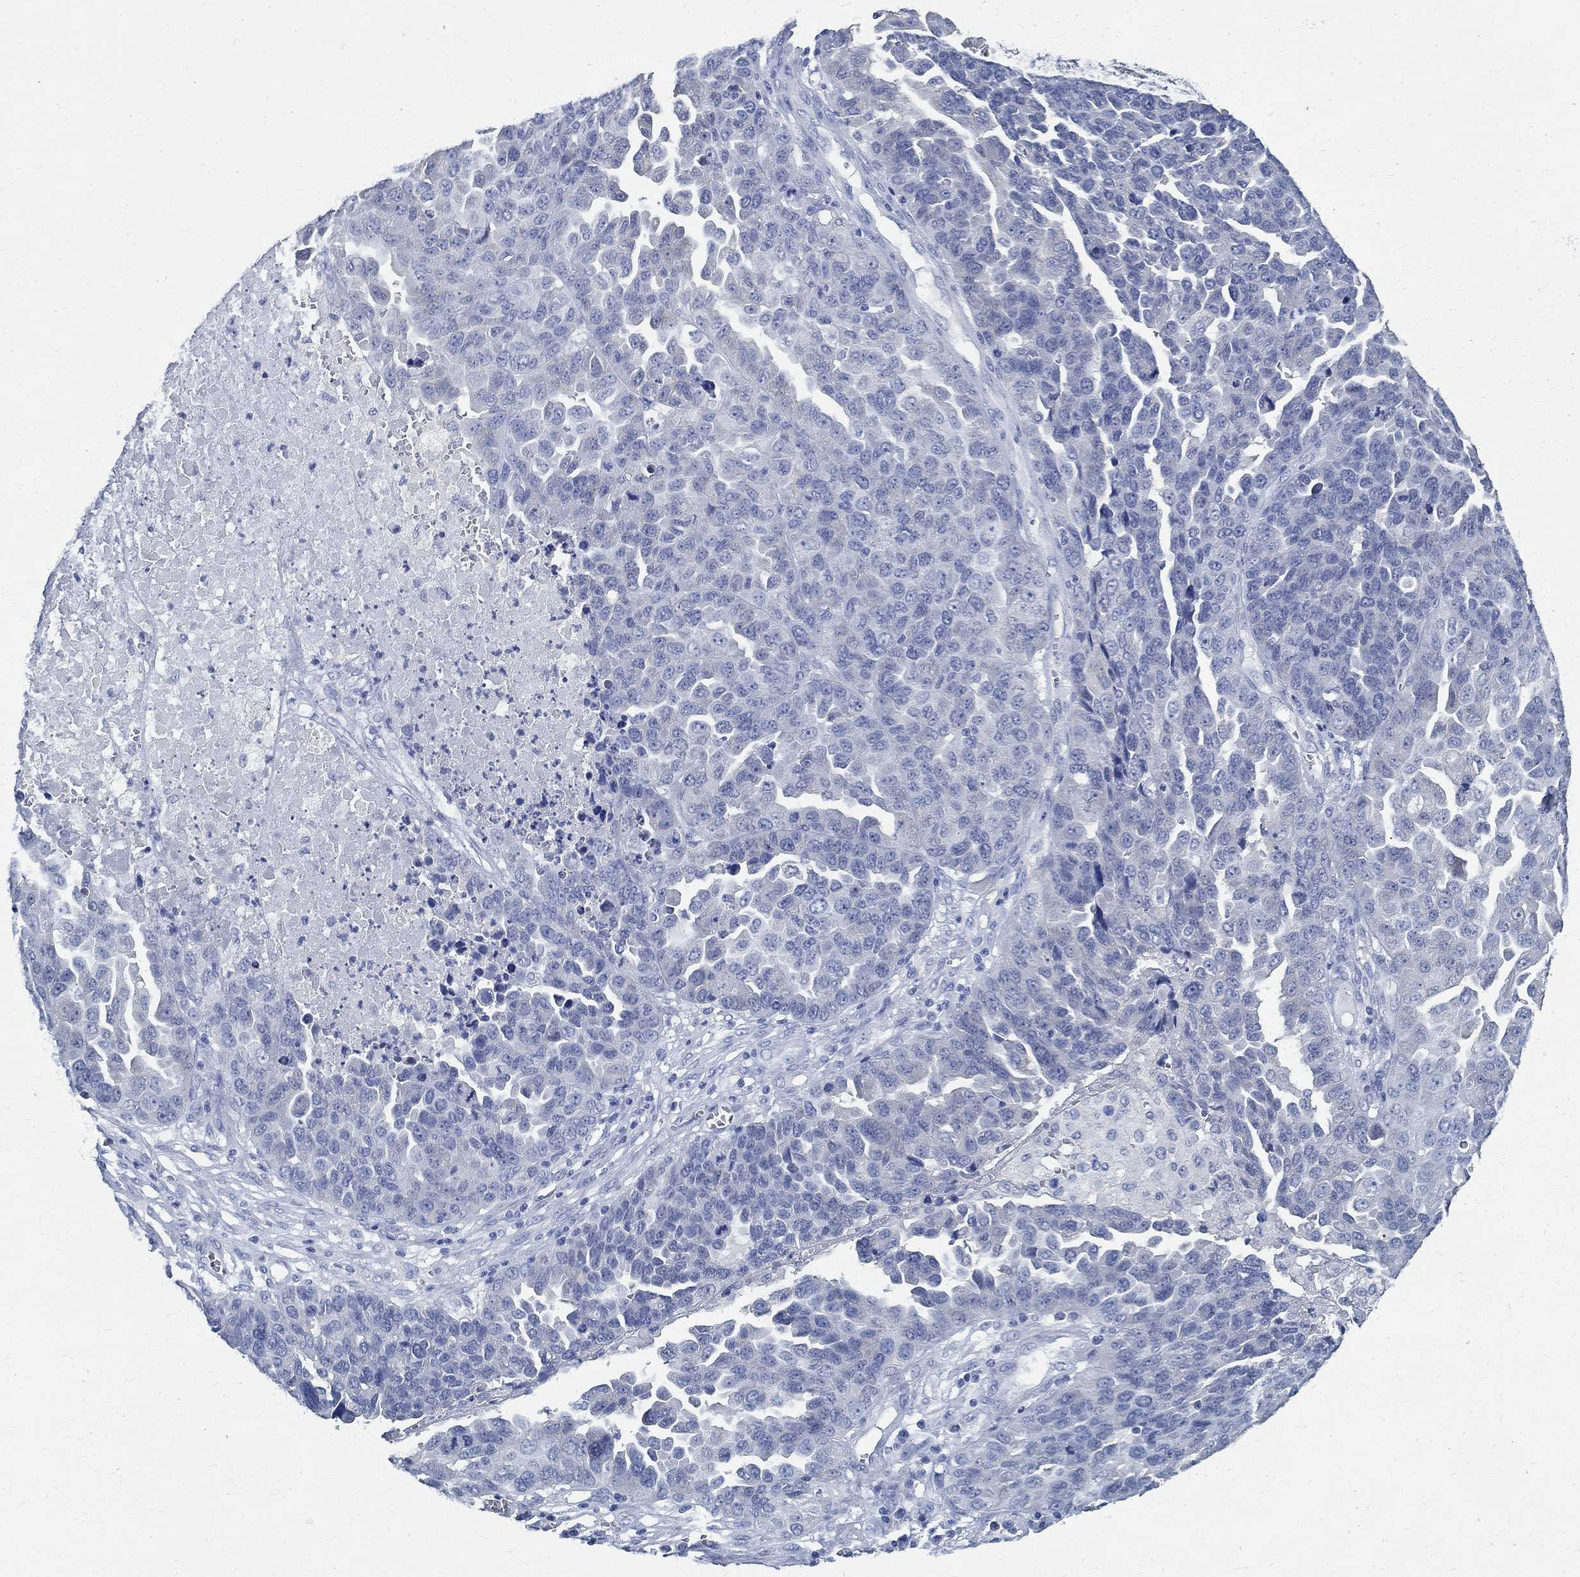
{"staining": {"intensity": "negative", "quantity": "none", "location": "none"}, "tissue": "ovarian cancer", "cell_type": "Tumor cells", "image_type": "cancer", "snomed": [{"axis": "morphology", "description": "Cystadenocarcinoma, serous, NOS"}, {"axis": "topography", "description": "Ovary"}], "caption": "An immunohistochemistry (IHC) histopathology image of ovarian serous cystadenocarcinoma is shown. There is no staining in tumor cells of ovarian serous cystadenocarcinoma. (Brightfield microscopy of DAB immunohistochemistry (IHC) at high magnification).", "gene": "PRX", "patient": {"sex": "female", "age": 87}}